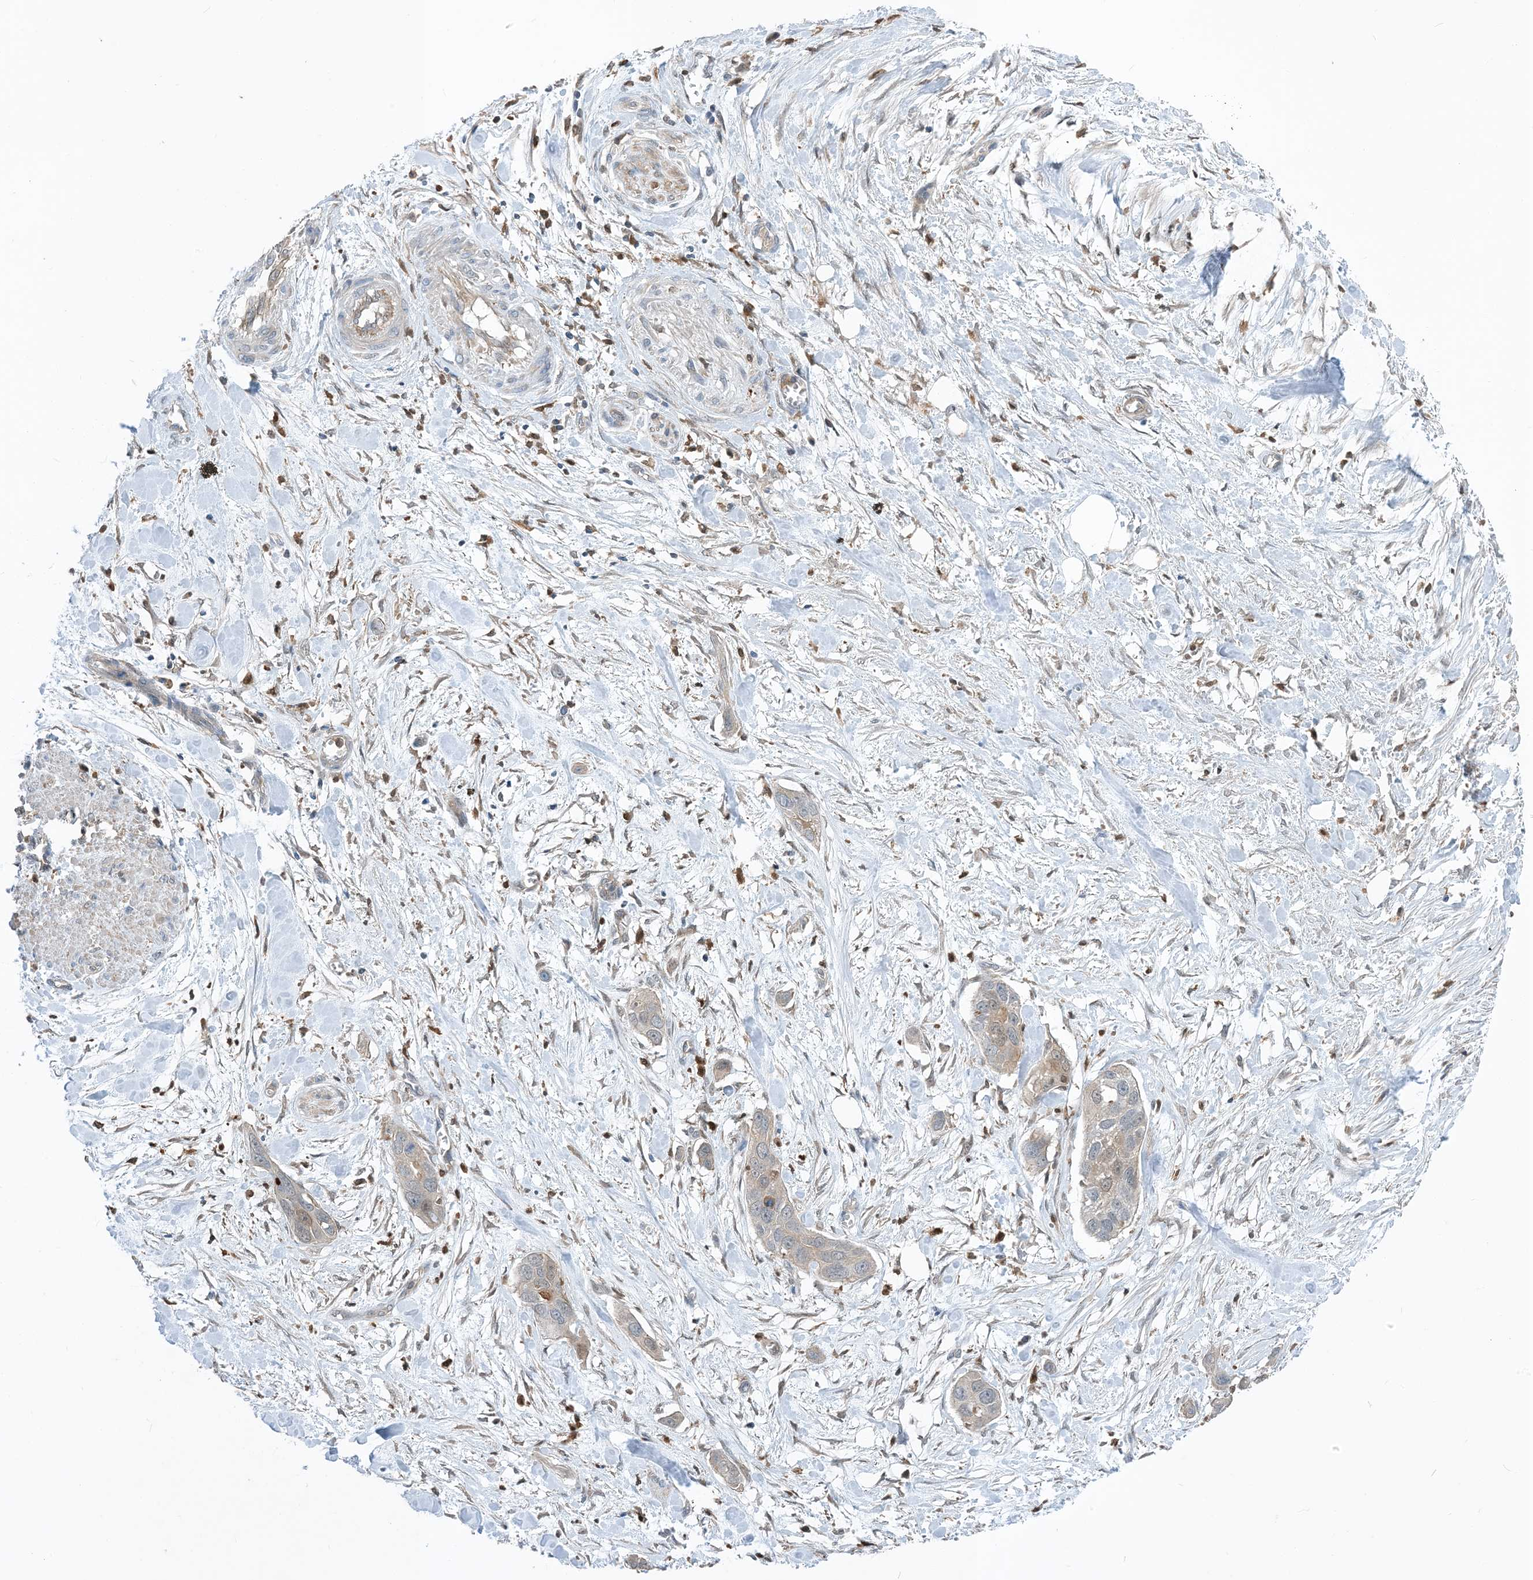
{"staining": {"intensity": "weak", "quantity": "<25%", "location": "cytoplasmic/membranous"}, "tissue": "pancreatic cancer", "cell_type": "Tumor cells", "image_type": "cancer", "snomed": [{"axis": "morphology", "description": "Adenocarcinoma, NOS"}, {"axis": "topography", "description": "Pancreas"}], "caption": "Protein analysis of pancreatic adenocarcinoma displays no significant expression in tumor cells. (Immunohistochemistry, brightfield microscopy, high magnification).", "gene": "NAGK", "patient": {"sex": "female", "age": 60}}